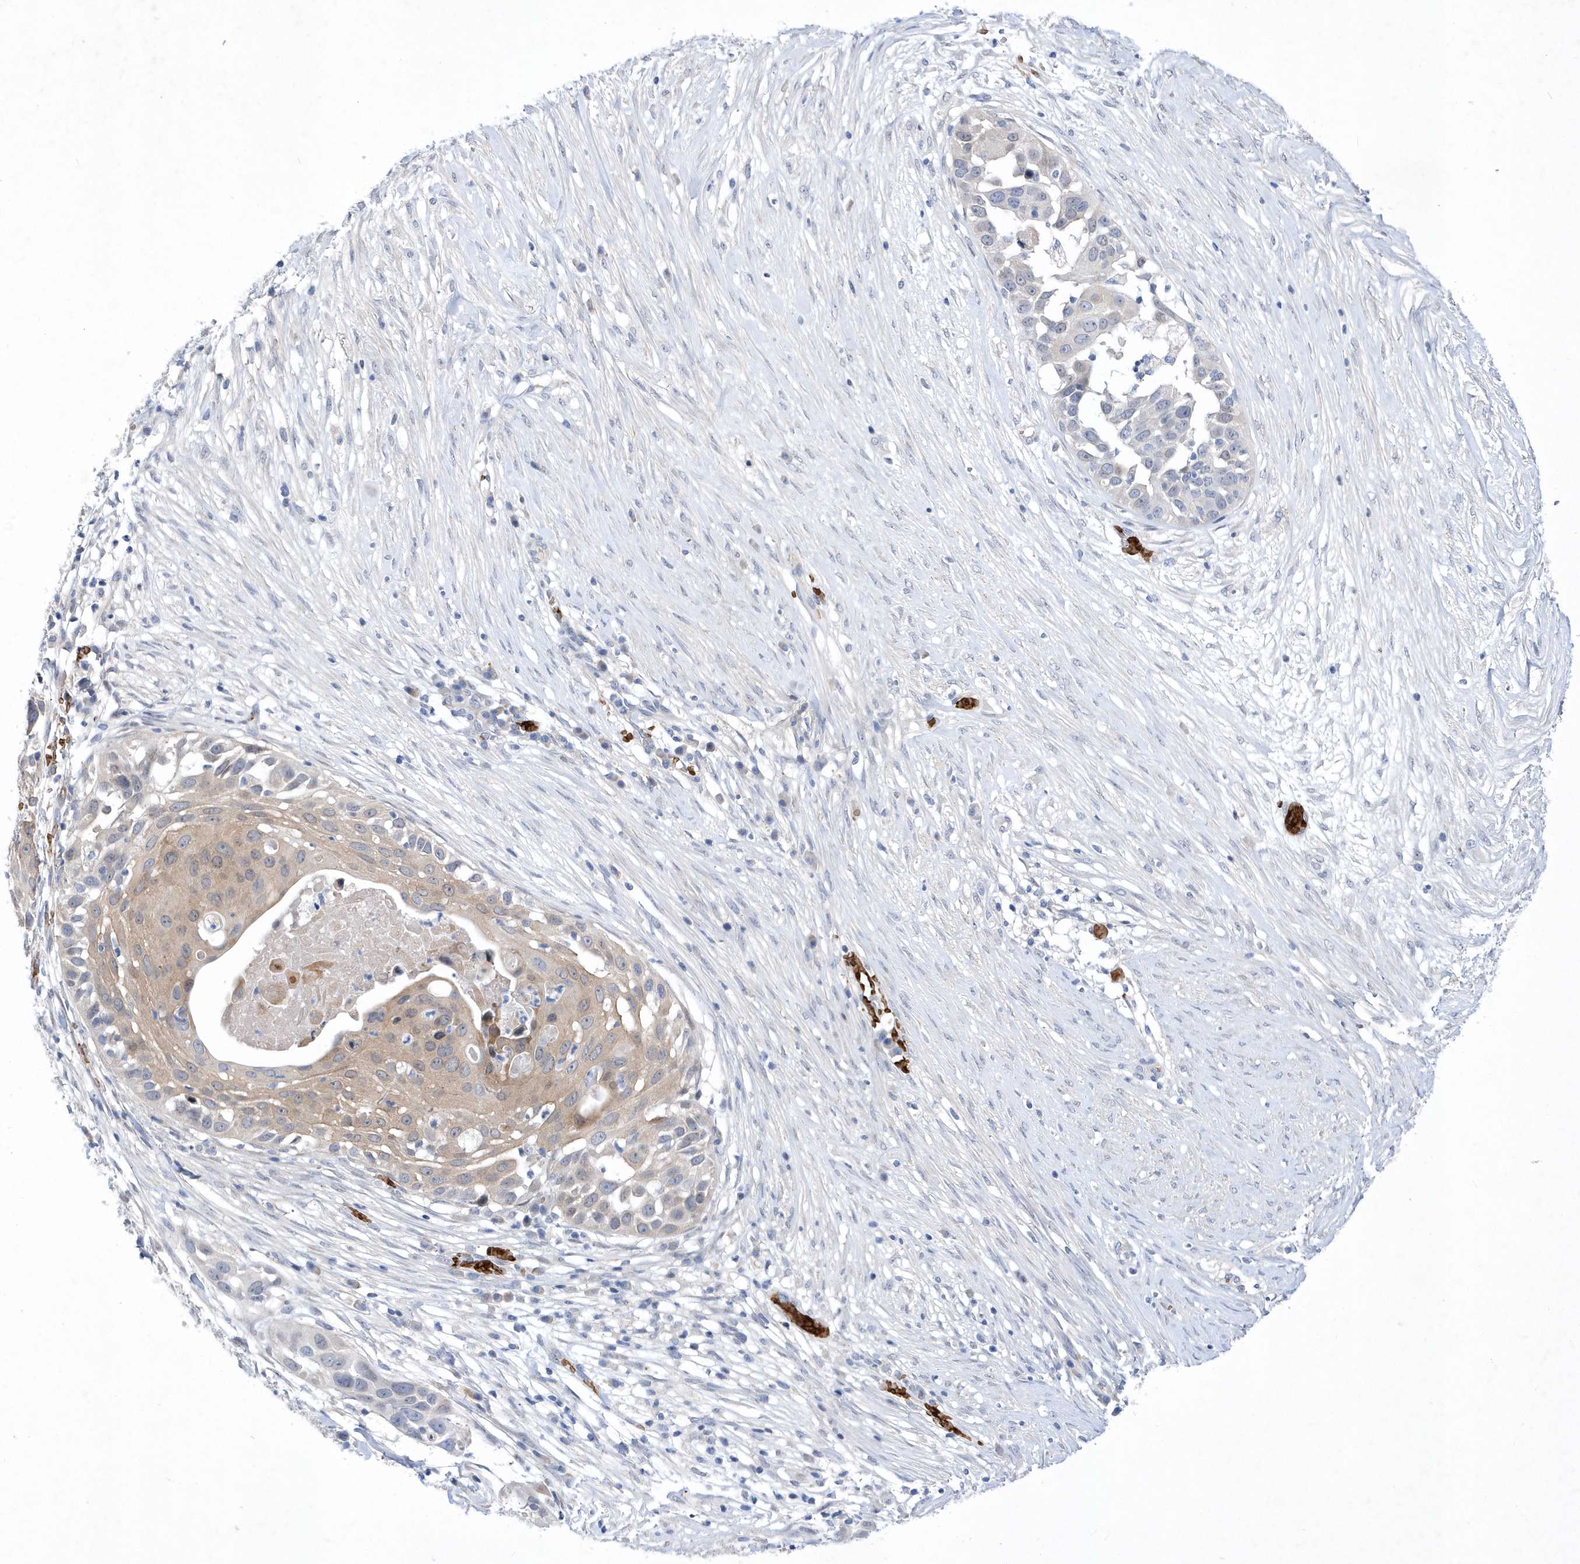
{"staining": {"intensity": "weak", "quantity": "<25%", "location": "cytoplasmic/membranous"}, "tissue": "skin cancer", "cell_type": "Tumor cells", "image_type": "cancer", "snomed": [{"axis": "morphology", "description": "Squamous cell carcinoma, NOS"}, {"axis": "topography", "description": "Skin"}], "caption": "The immunohistochemistry (IHC) histopathology image has no significant positivity in tumor cells of squamous cell carcinoma (skin) tissue.", "gene": "ZNF875", "patient": {"sex": "female", "age": 44}}